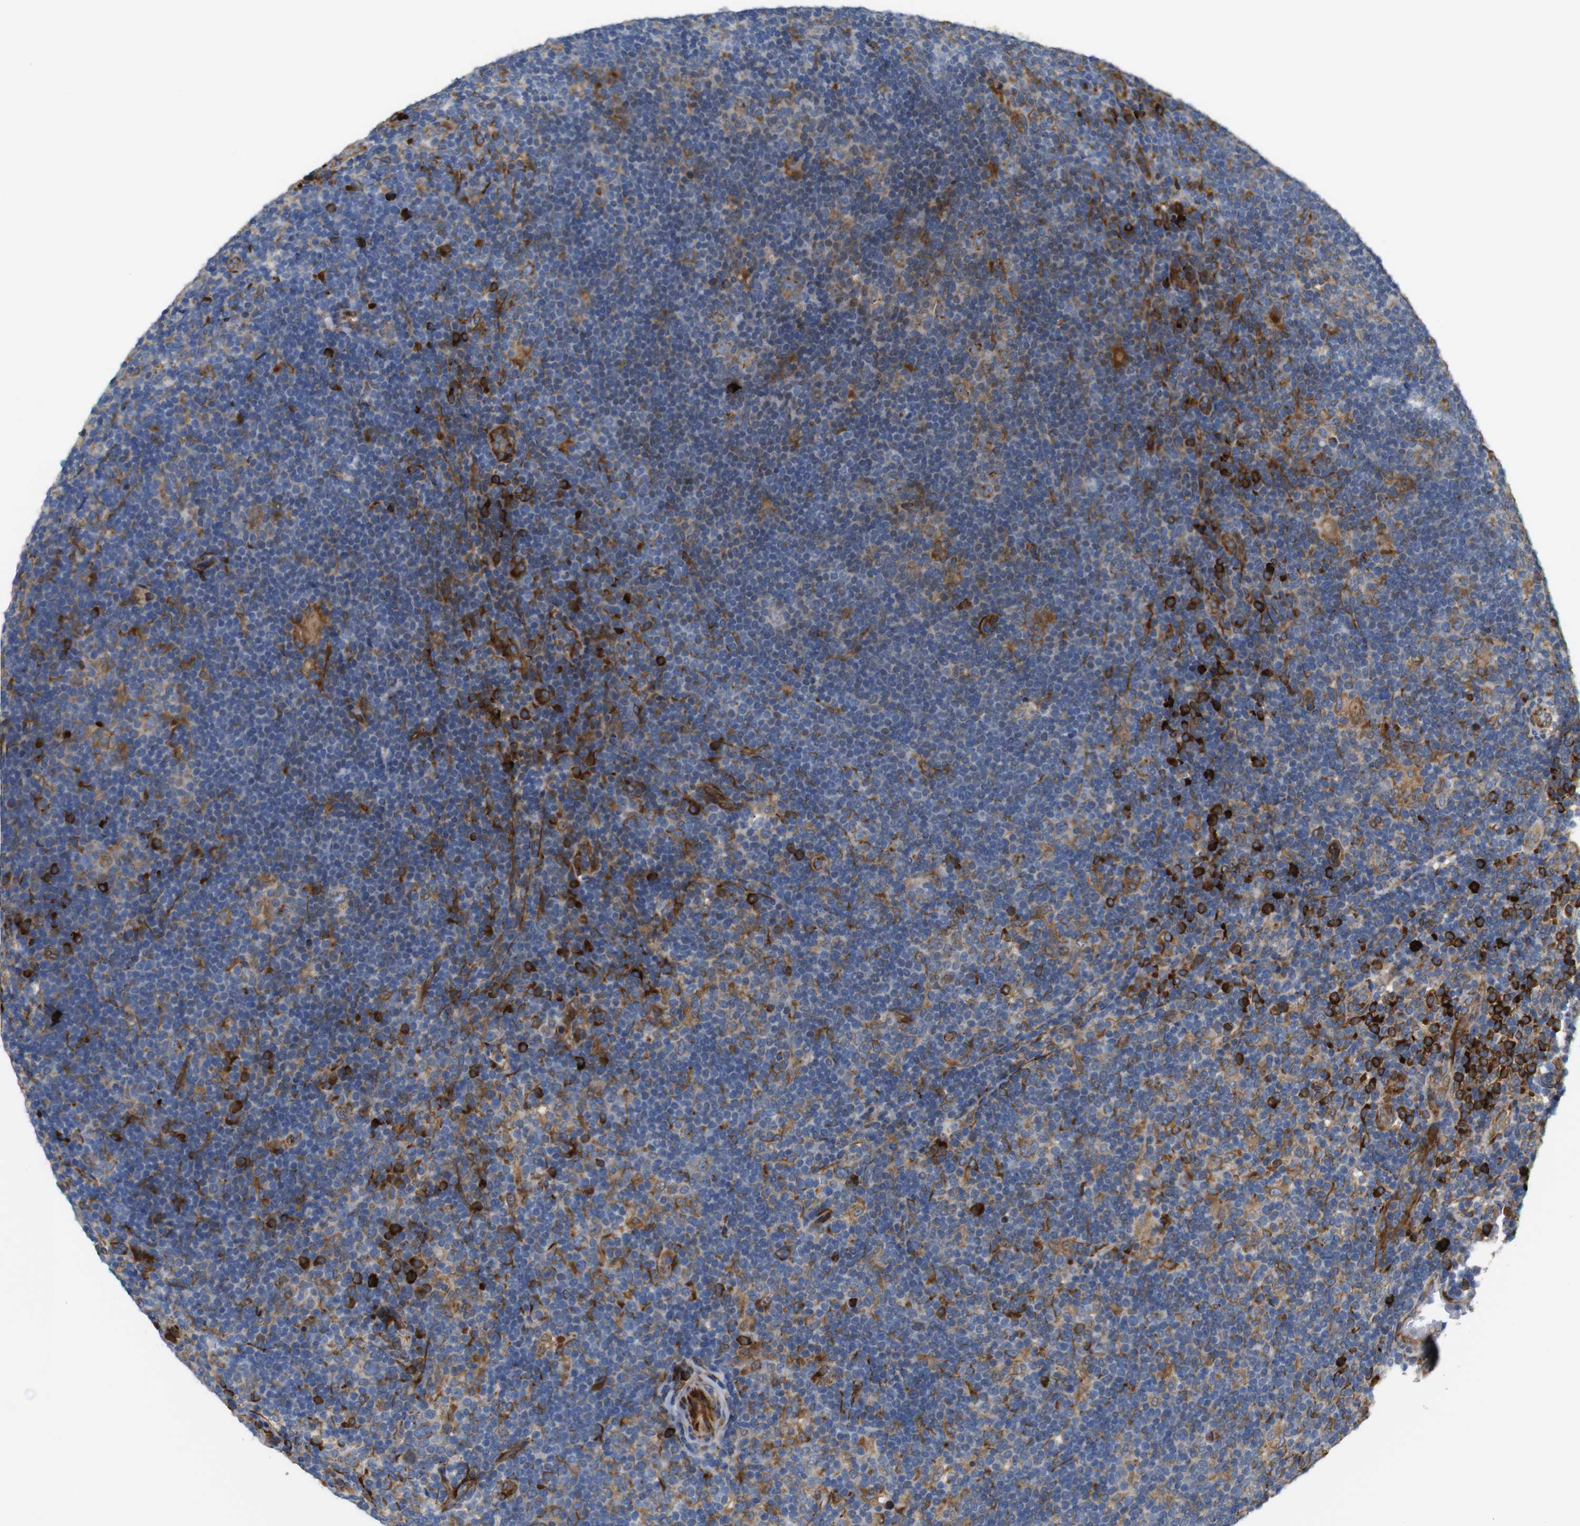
{"staining": {"intensity": "moderate", "quantity": ">75%", "location": "cytoplasmic/membranous"}, "tissue": "lymphoma", "cell_type": "Tumor cells", "image_type": "cancer", "snomed": [{"axis": "morphology", "description": "Hodgkin's disease, NOS"}, {"axis": "topography", "description": "Lymph node"}], "caption": "Immunohistochemistry of lymphoma reveals medium levels of moderate cytoplasmic/membranous expression in about >75% of tumor cells.", "gene": "UBE2G2", "patient": {"sex": "female", "age": 57}}